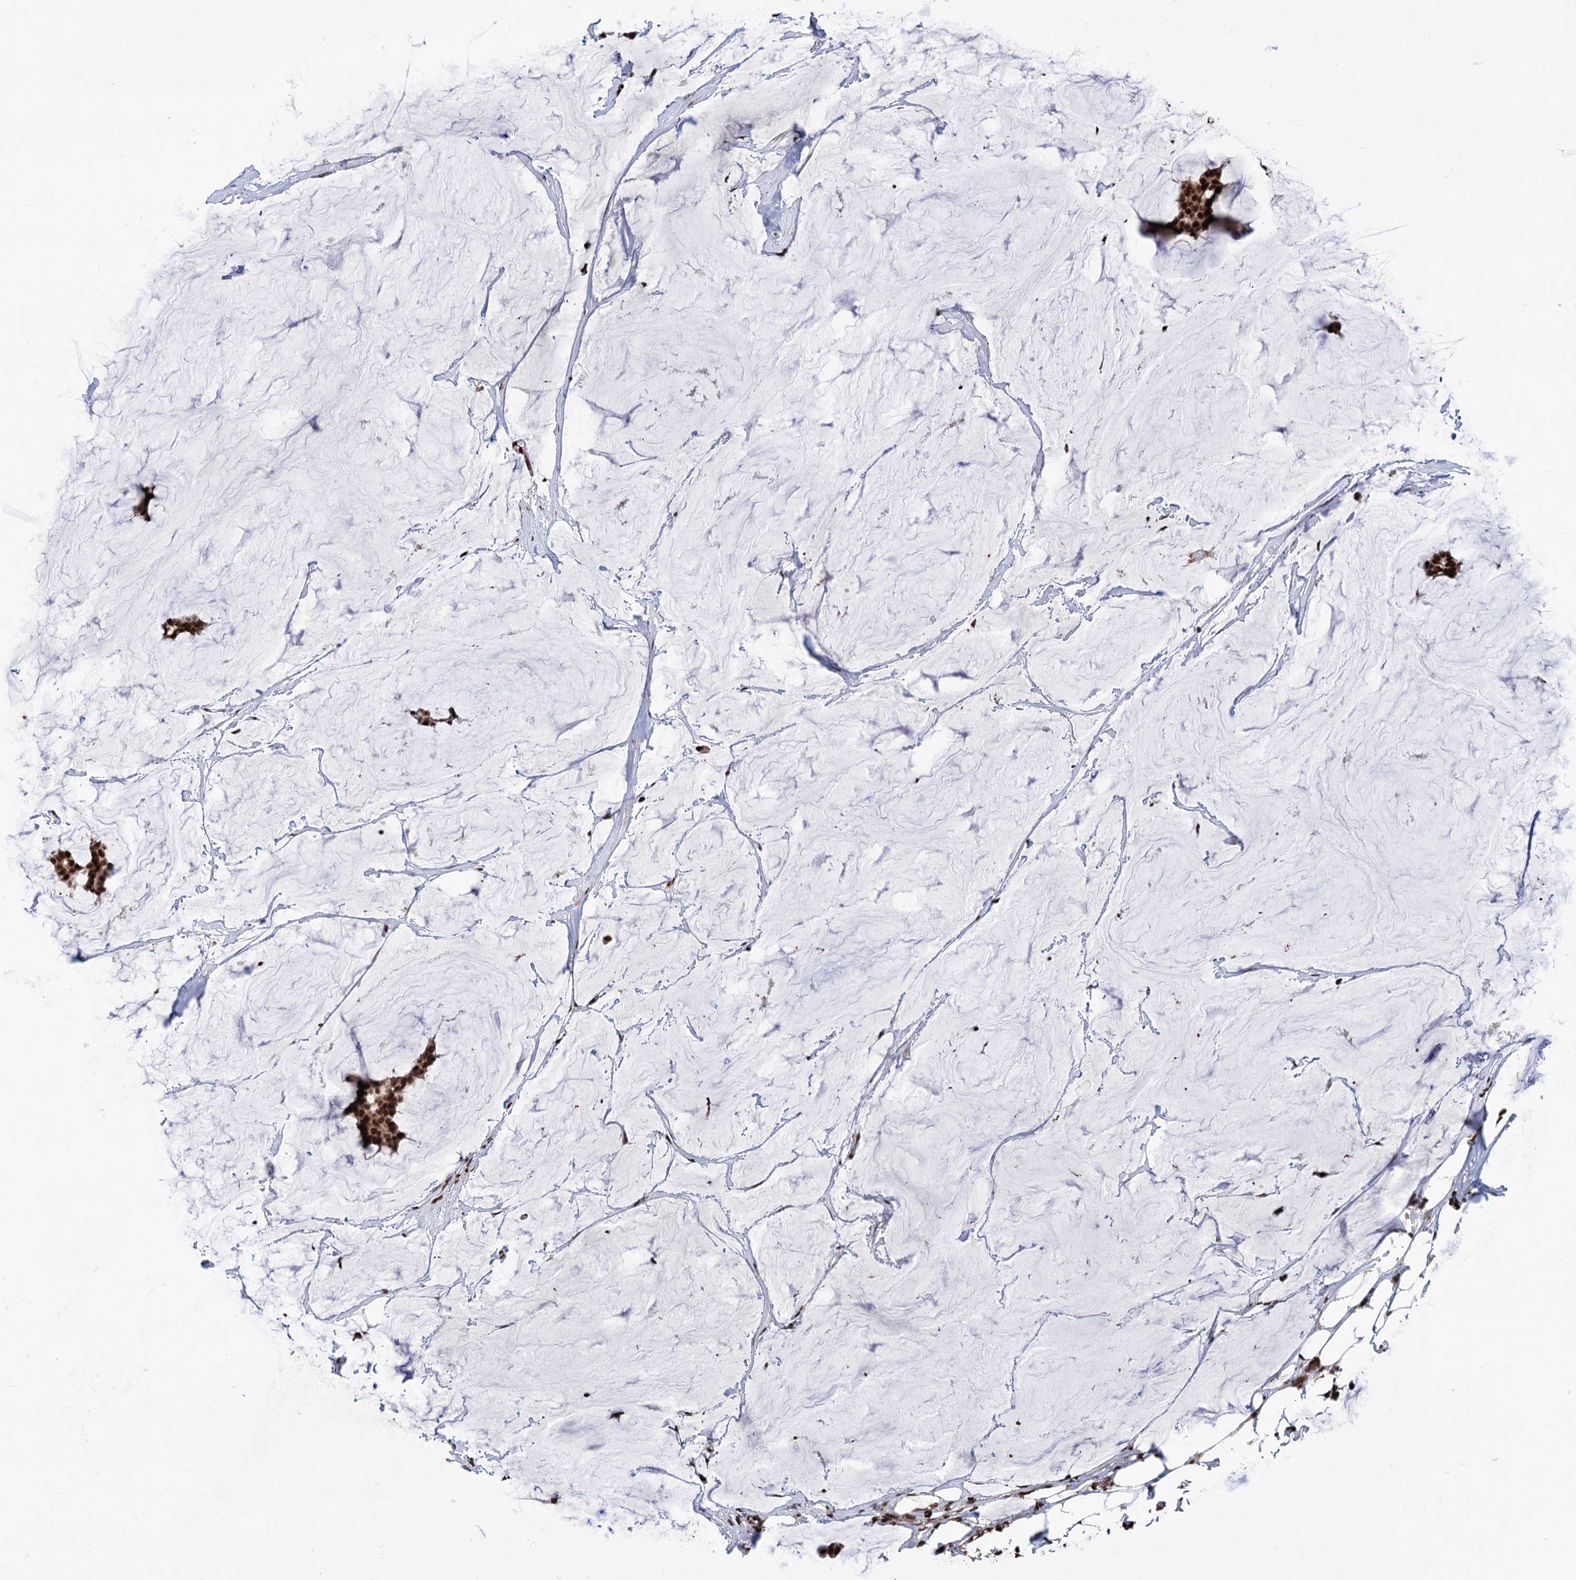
{"staining": {"intensity": "strong", "quantity": ">75%", "location": "nuclear"}, "tissue": "breast cancer", "cell_type": "Tumor cells", "image_type": "cancer", "snomed": [{"axis": "morphology", "description": "Duct carcinoma"}, {"axis": "topography", "description": "Breast"}], "caption": "This is an image of immunohistochemistry staining of breast cancer (infiltrating ductal carcinoma), which shows strong staining in the nuclear of tumor cells.", "gene": "MAML1", "patient": {"sex": "female", "age": 93}}